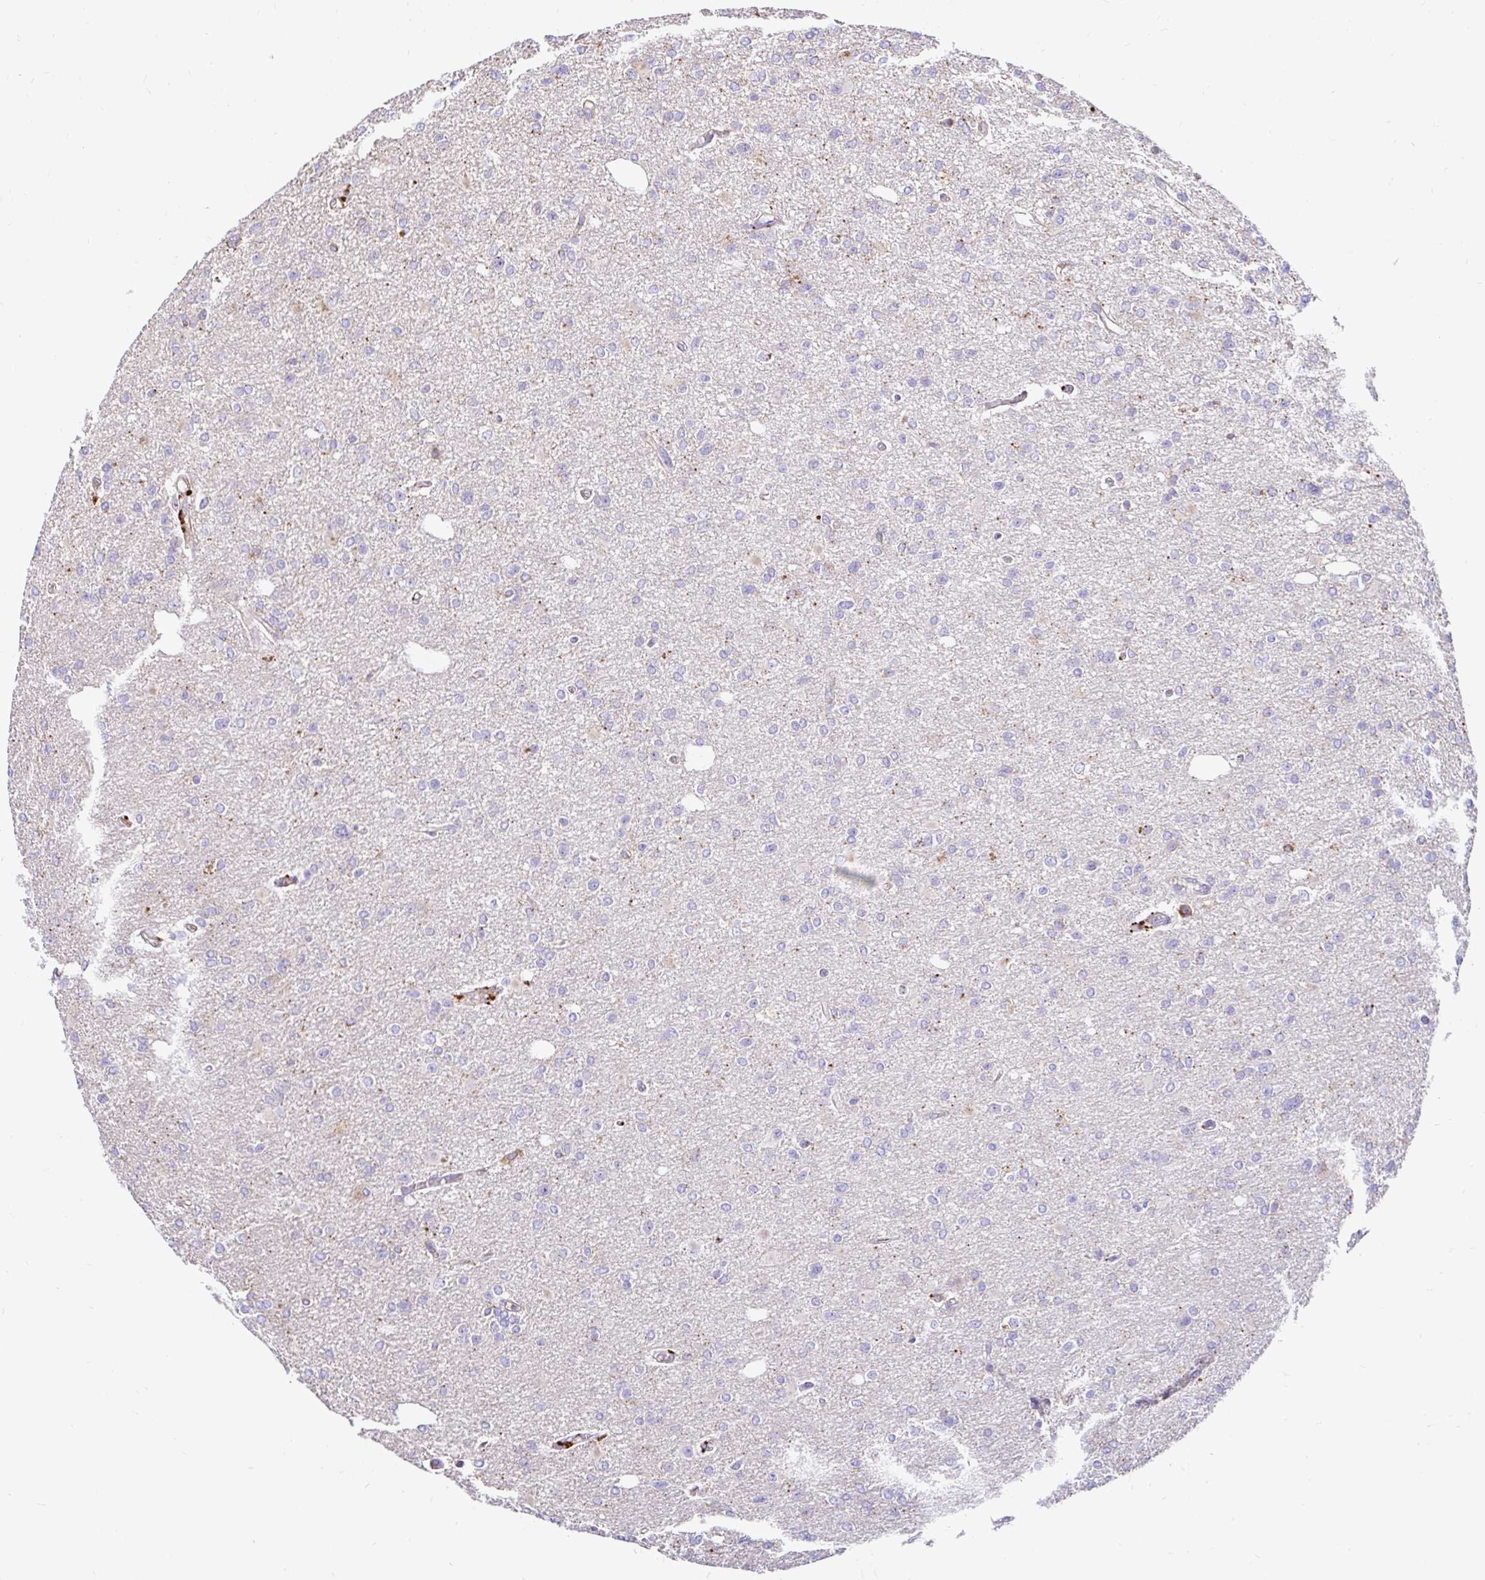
{"staining": {"intensity": "negative", "quantity": "none", "location": "none"}, "tissue": "glioma", "cell_type": "Tumor cells", "image_type": "cancer", "snomed": [{"axis": "morphology", "description": "Glioma, malignant, Low grade"}, {"axis": "topography", "description": "Brain"}], "caption": "A histopathology image of malignant glioma (low-grade) stained for a protein demonstrates no brown staining in tumor cells.", "gene": "FUCA1", "patient": {"sex": "male", "age": 26}}